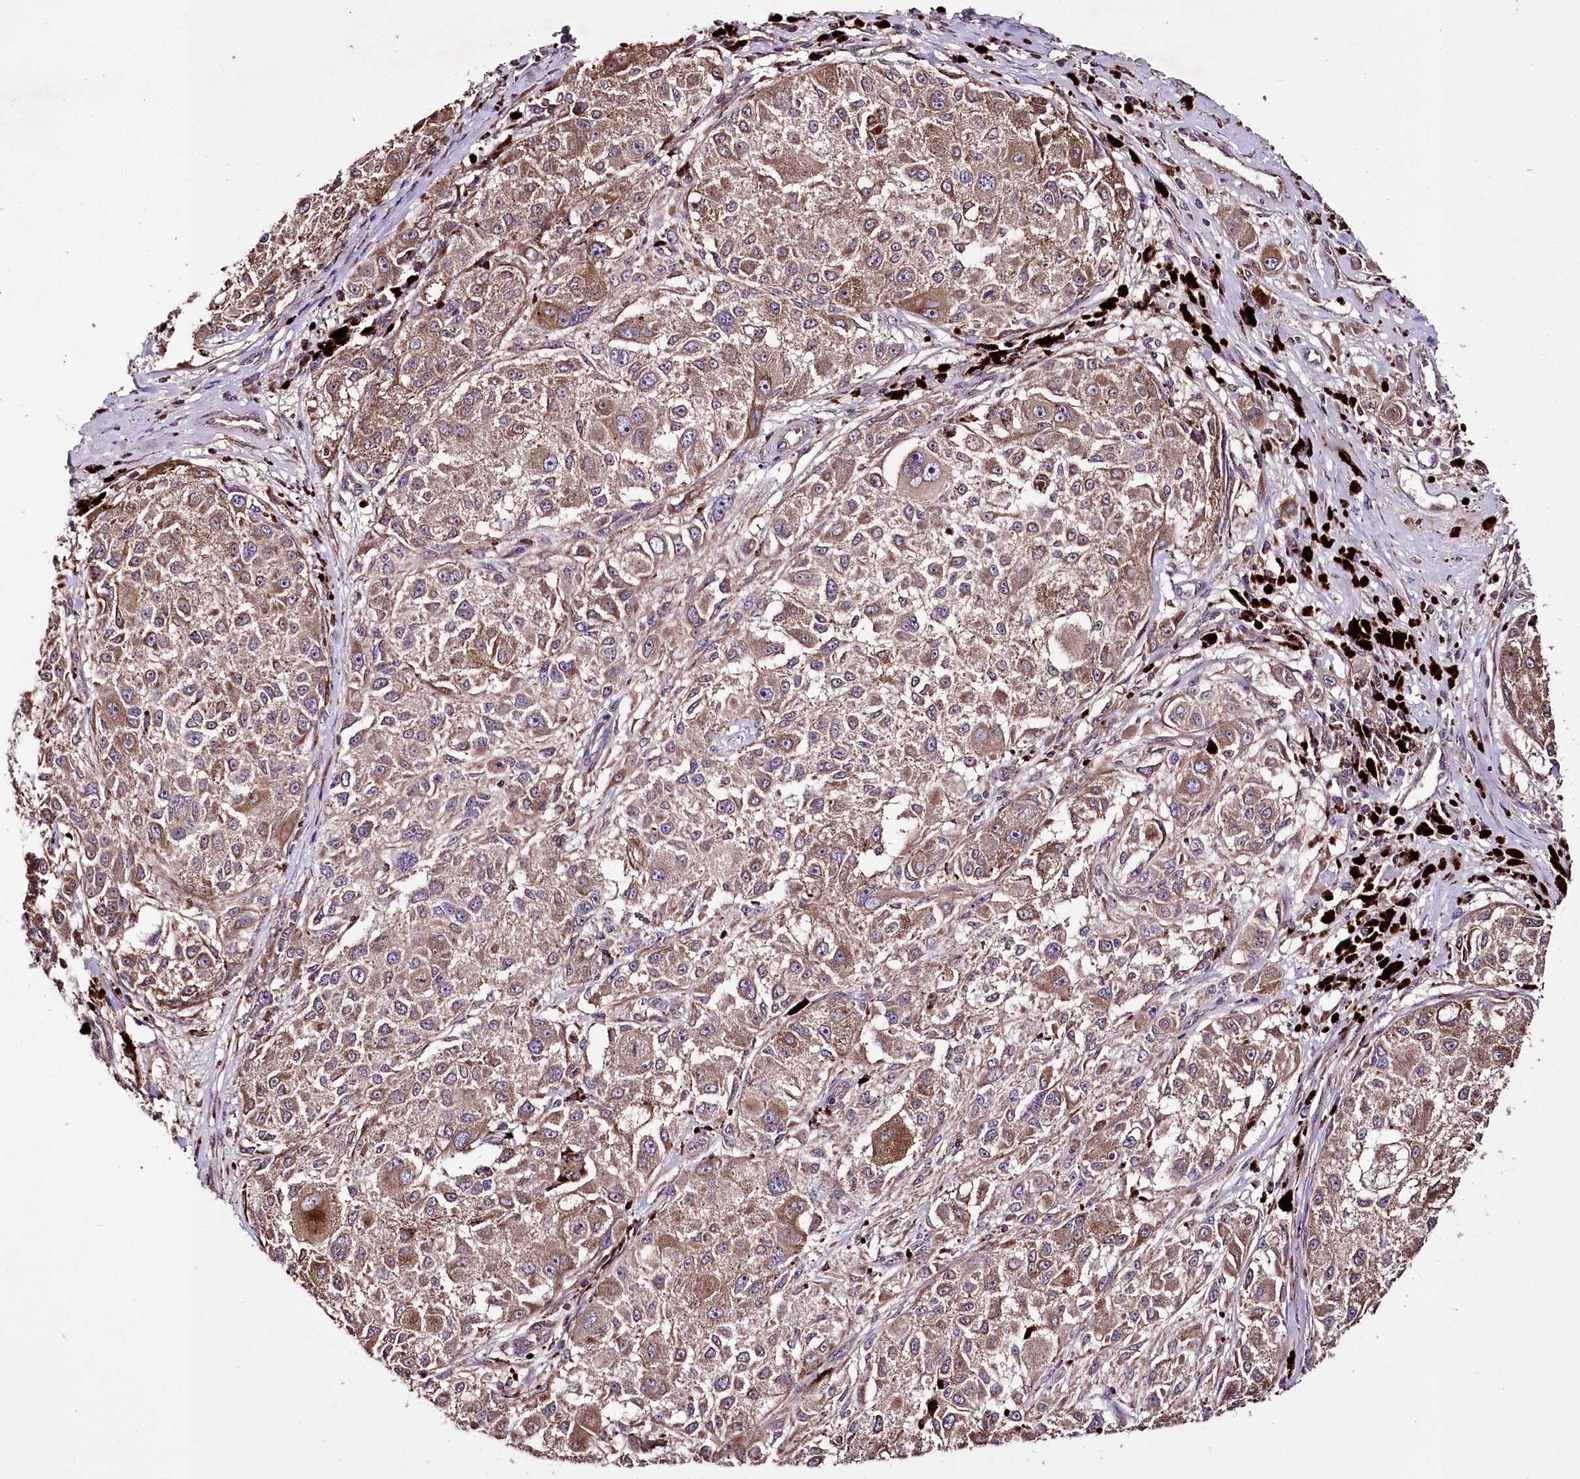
{"staining": {"intensity": "moderate", "quantity": ">75%", "location": "cytoplasmic/membranous"}, "tissue": "melanoma", "cell_type": "Tumor cells", "image_type": "cancer", "snomed": [{"axis": "morphology", "description": "Necrosis, NOS"}, {"axis": "morphology", "description": "Malignant melanoma, NOS"}, {"axis": "topography", "description": "Skin"}], "caption": "An image showing moderate cytoplasmic/membranous staining in about >75% of tumor cells in malignant melanoma, as visualized by brown immunohistochemical staining.", "gene": "WWC1", "patient": {"sex": "female", "age": 87}}